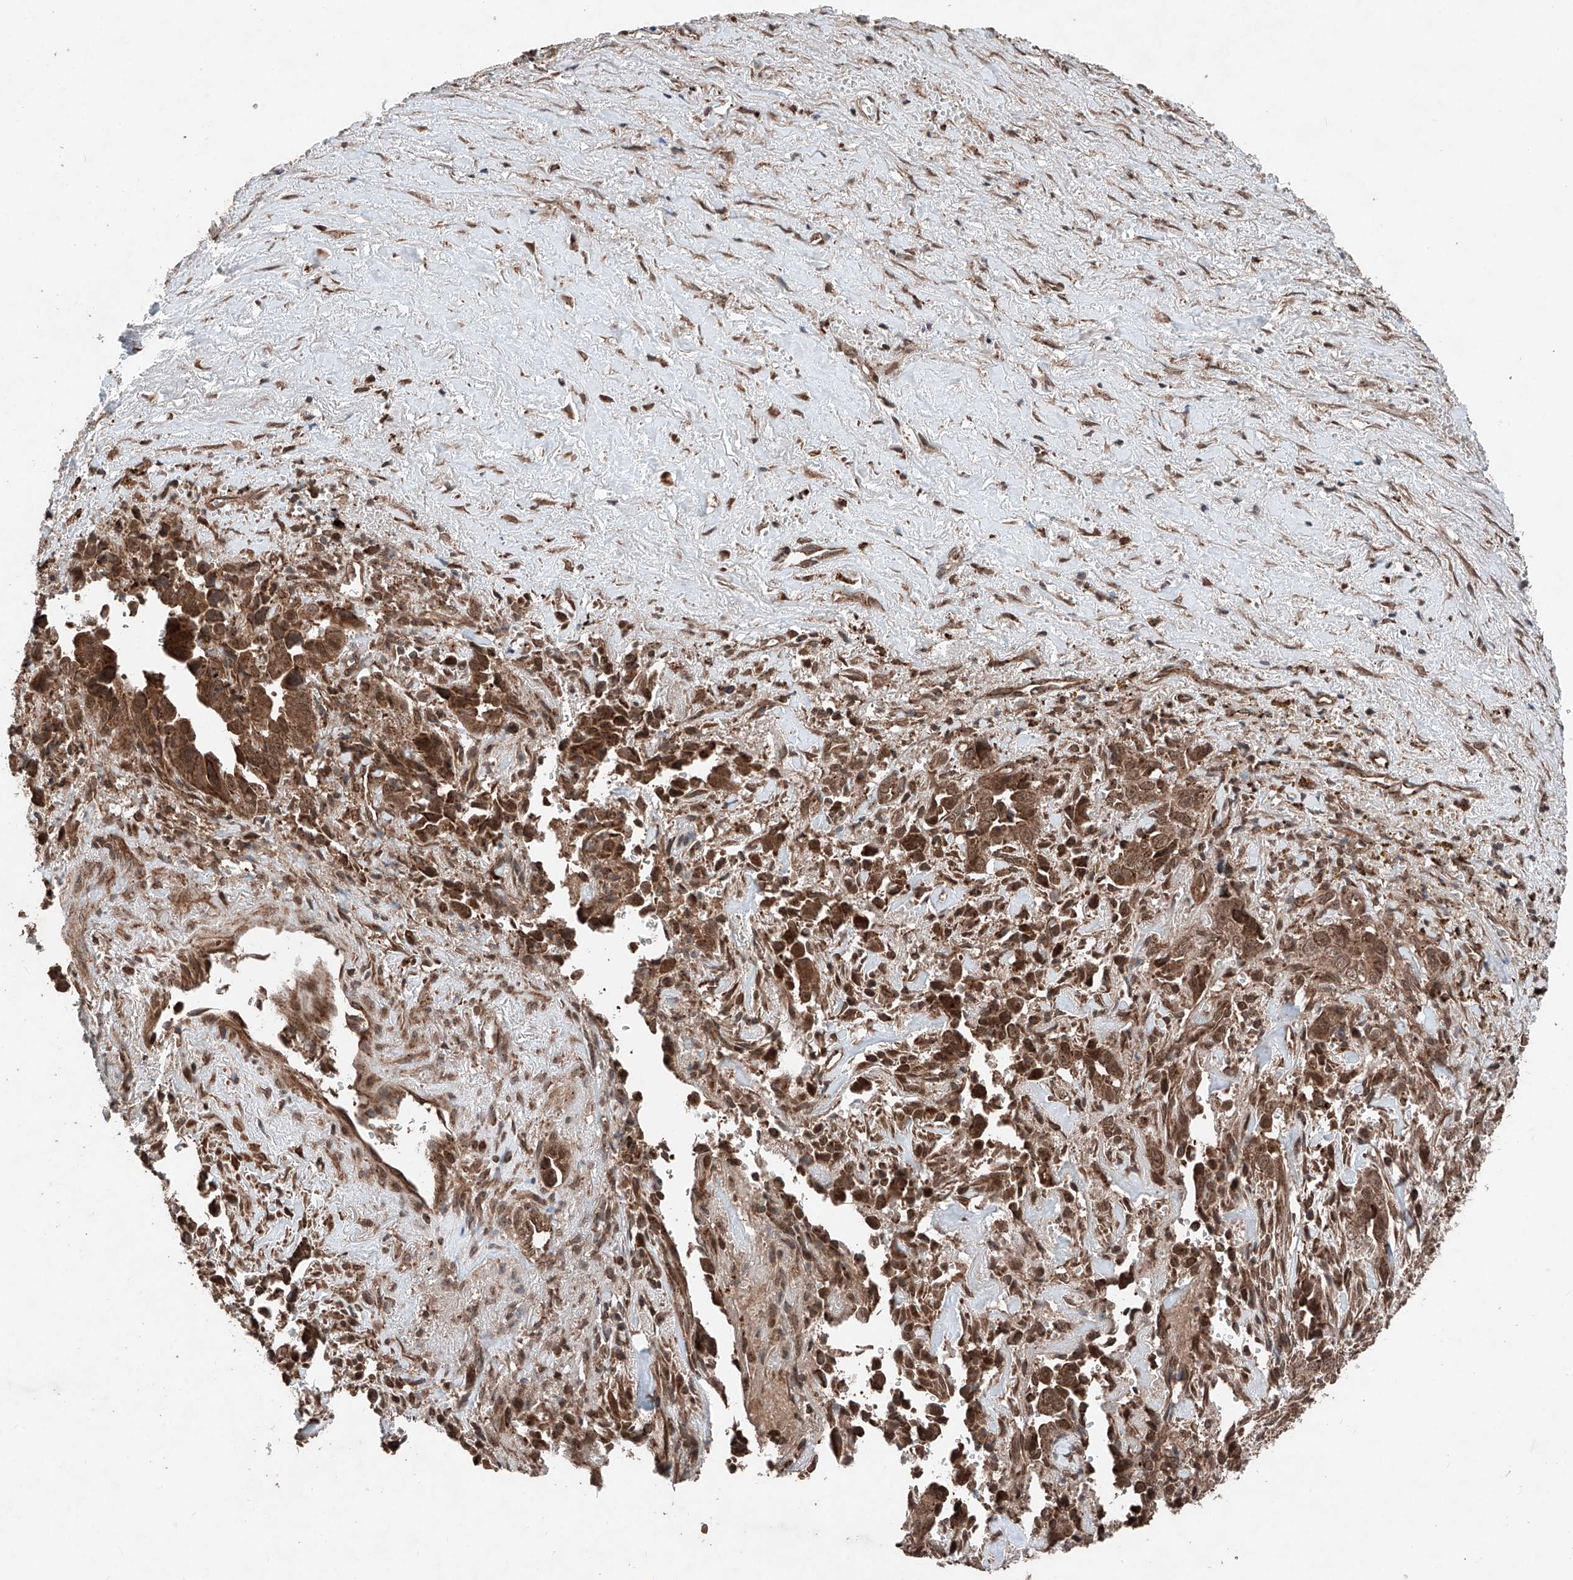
{"staining": {"intensity": "moderate", "quantity": ">75%", "location": "cytoplasmic/membranous"}, "tissue": "liver cancer", "cell_type": "Tumor cells", "image_type": "cancer", "snomed": [{"axis": "morphology", "description": "Cholangiocarcinoma"}, {"axis": "topography", "description": "Liver"}], "caption": "There is medium levels of moderate cytoplasmic/membranous expression in tumor cells of liver cholangiocarcinoma, as demonstrated by immunohistochemical staining (brown color).", "gene": "ZSCAN29", "patient": {"sex": "female", "age": 79}}